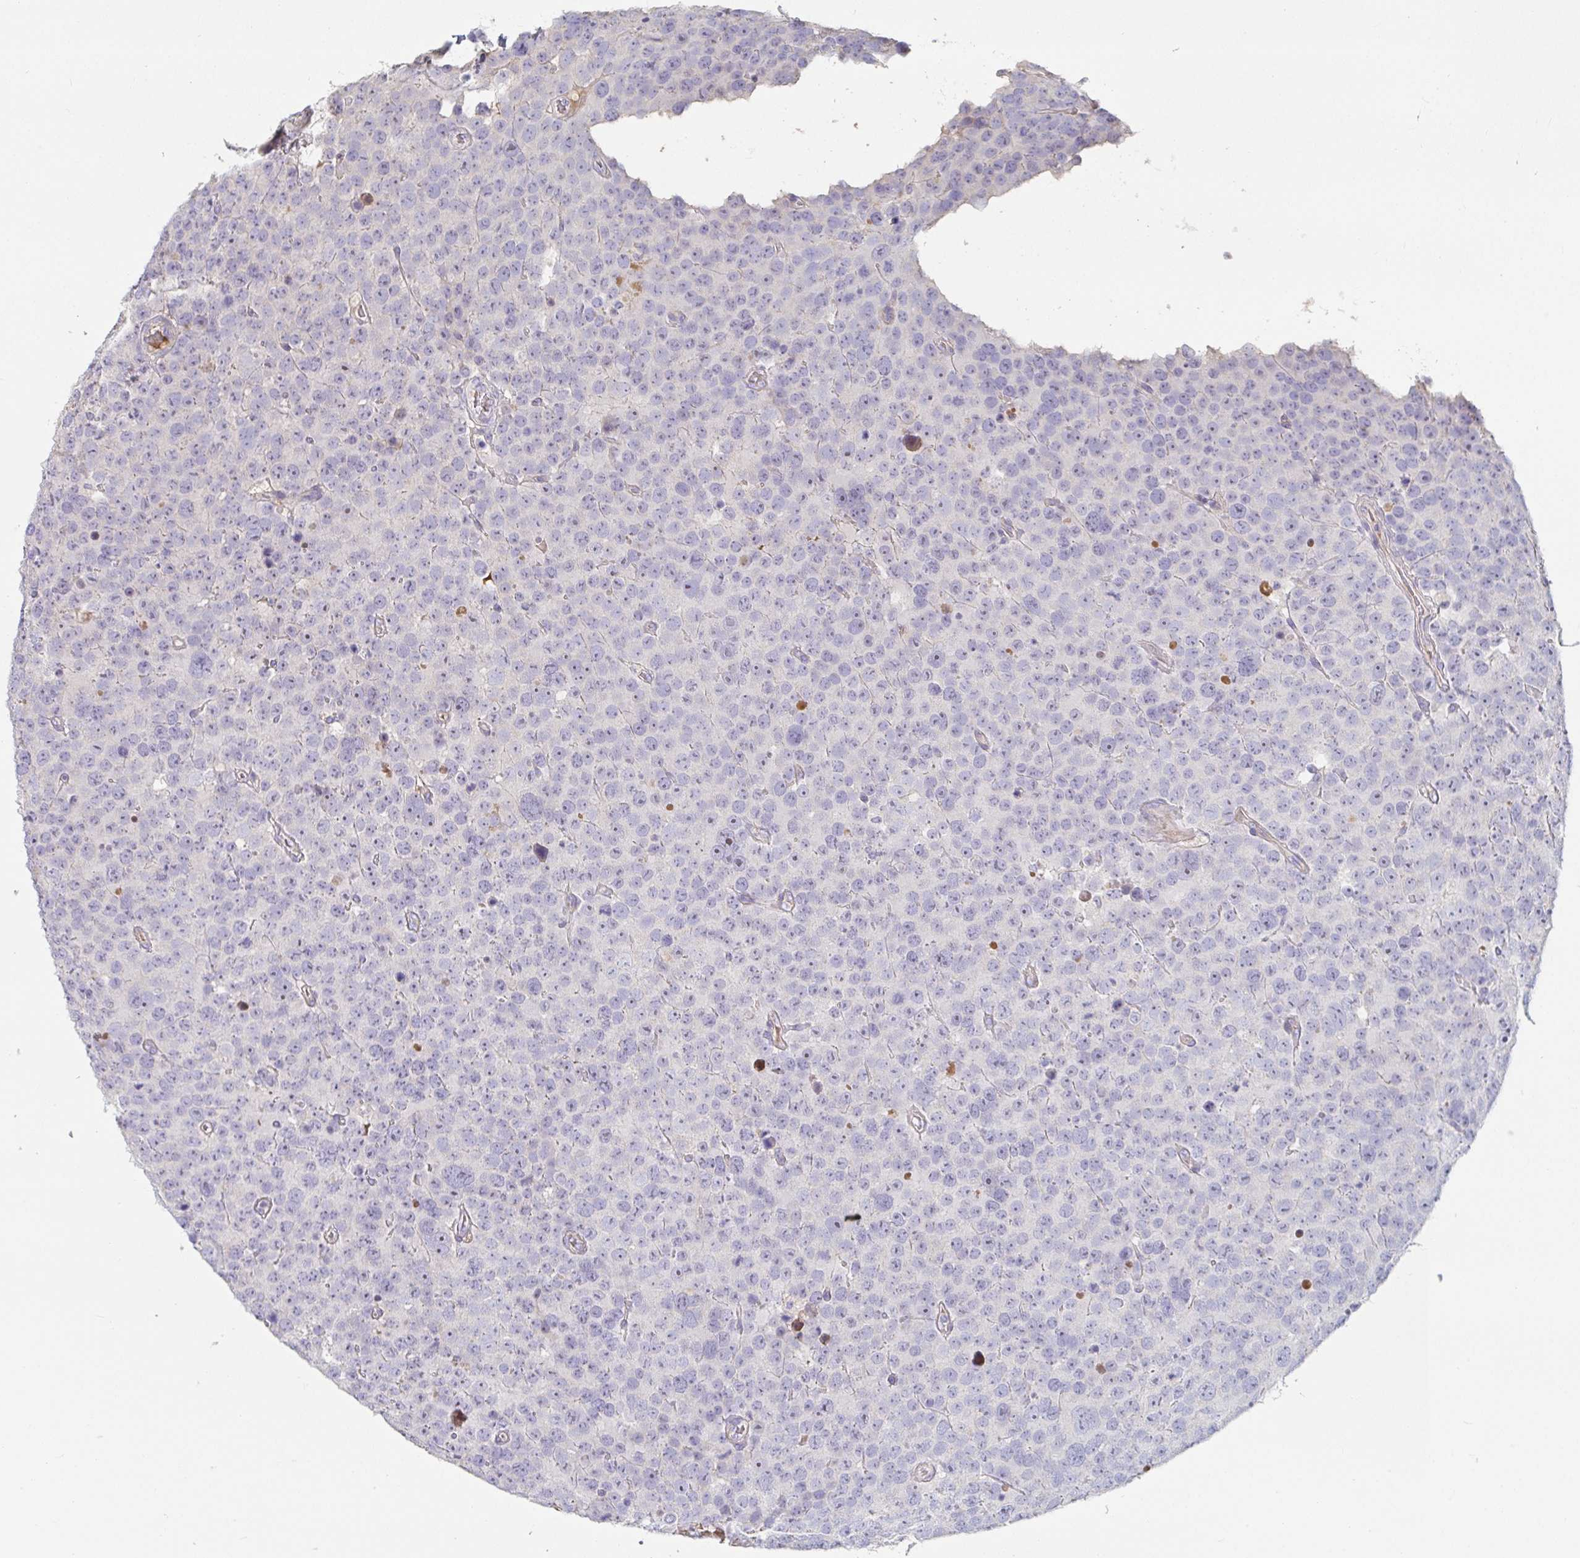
{"staining": {"intensity": "negative", "quantity": "none", "location": "none"}, "tissue": "testis cancer", "cell_type": "Tumor cells", "image_type": "cancer", "snomed": [{"axis": "morphology", "description": "Seminoma, NOS"}, {"axis": "topography", "description": "Testis"}], "caption": "This is an IHC image of human seminoma (testis). There is no staining in tumor cells.", "gene": "ANO5", "patient": {"sex": "male", "age": 71}}